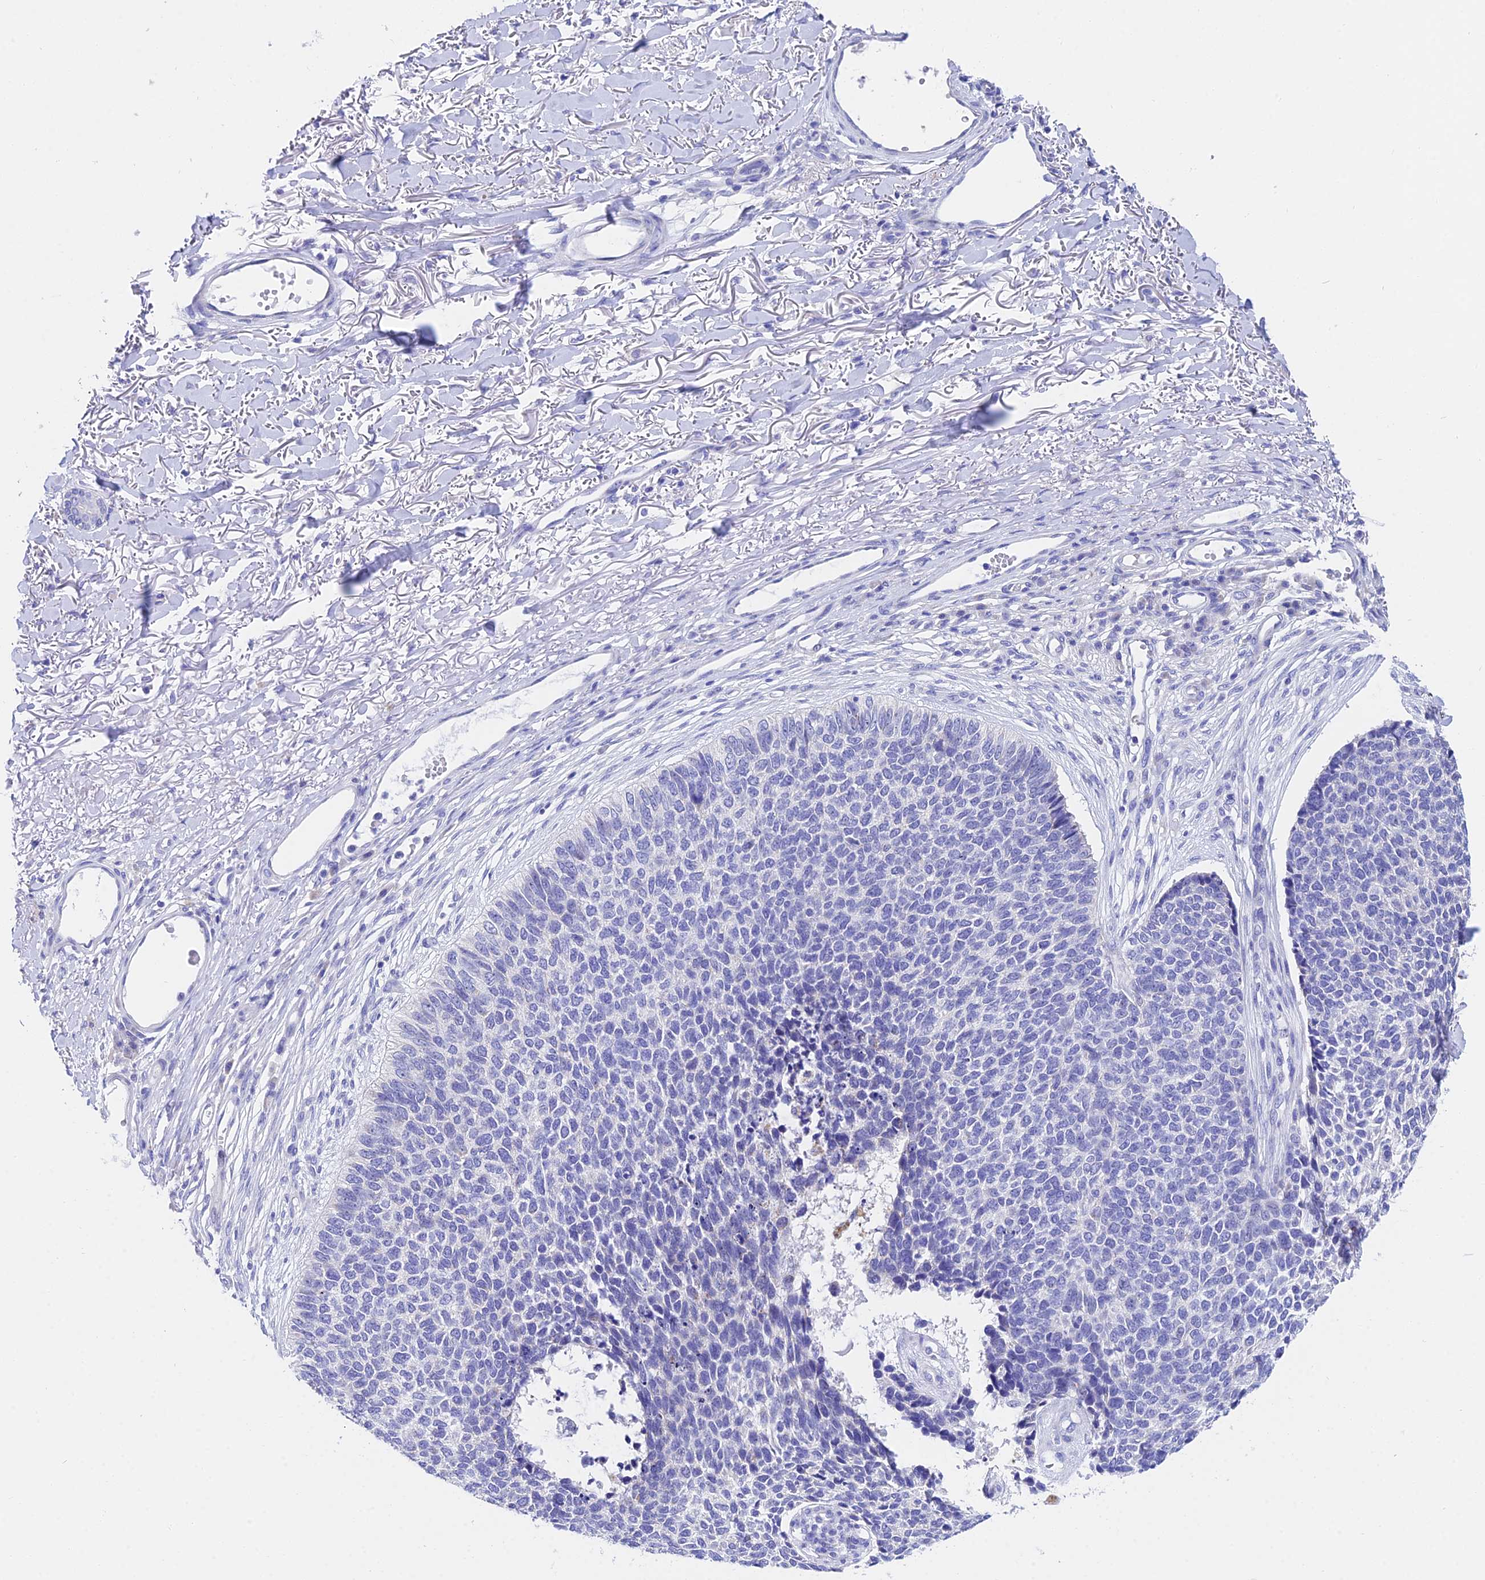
{"staining": {"intensity": "negative", "quantity": "none", "location": "none"}, "tissue": "skin cancer", "cell_type": "Tumor cells", "image_type": "cancer", "snomed": [{"axis": "morphology", "description": "Basal cell carcinoma"}, {"axis": "topography", "description": "Skin"}], "caption": "Image shows no protein staining in tumor cells of skin basal cell carcinoma tissue.", "gene": "CEP41", "patient": {"sex": "female", "age": 84}}